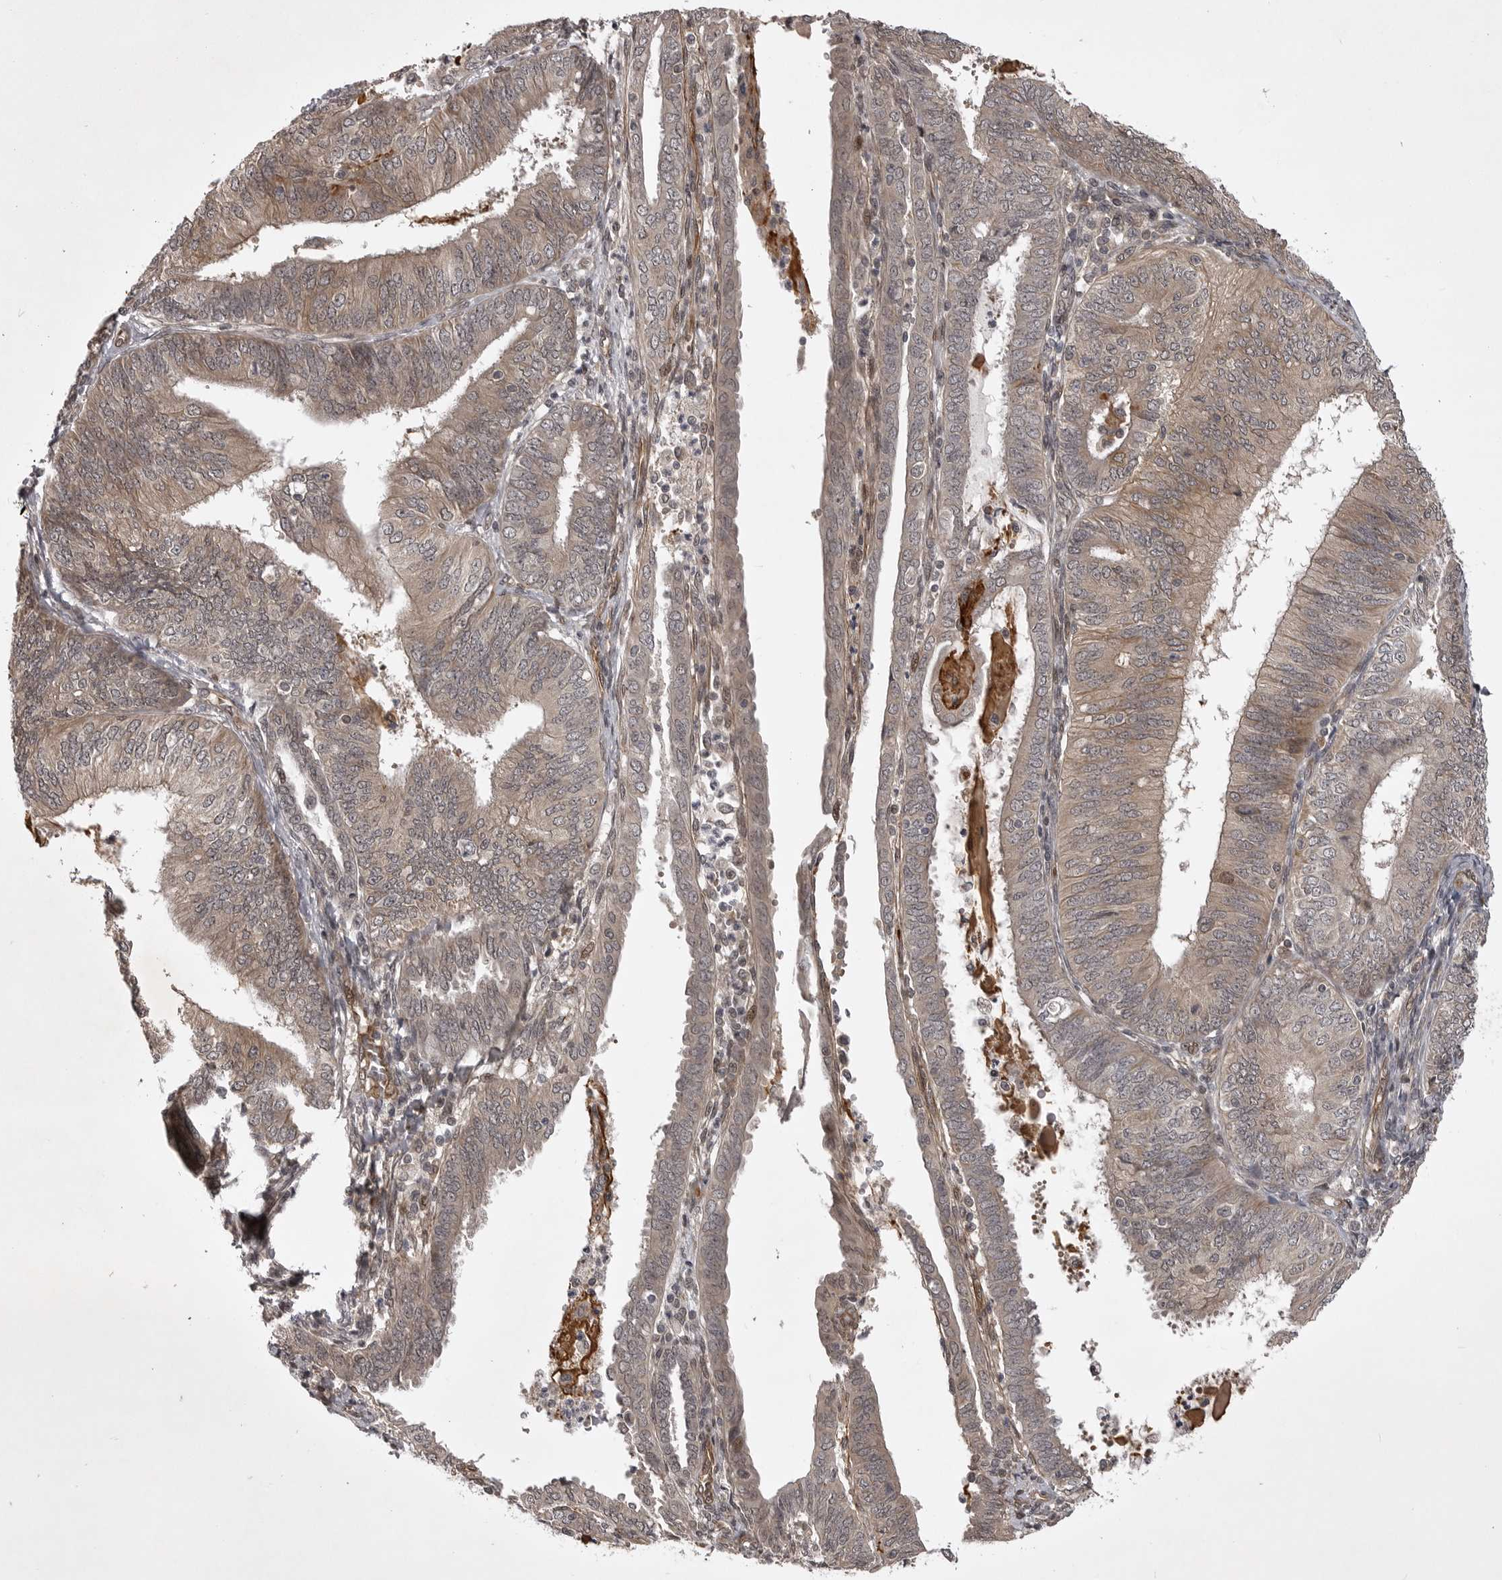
{"staining": {"intensity": "weak", "quantity": ">75%", "location": "cytoplasmic/membranous"}, "tissue": "endometrial cancer", "cell_type": "Tumor cells", "image_type": "cancer", "snomed": [{"axis": "morphology", "description": "Adenocarcinoma, NOS"}, {"axis": "topography", "description": "Endometrium"}], "caption": "Immunohistochemistry (IHC) of human endometrial adenocarcinoma exhibits low levels of weak cytoplasmic/membranous staining in approximately >75% of tumor cells. (brown staining indicates protein expression, while blue staining denotes nuclei).", "gene": "SNX16", "patient": {"sex": "female", "age": 58}}